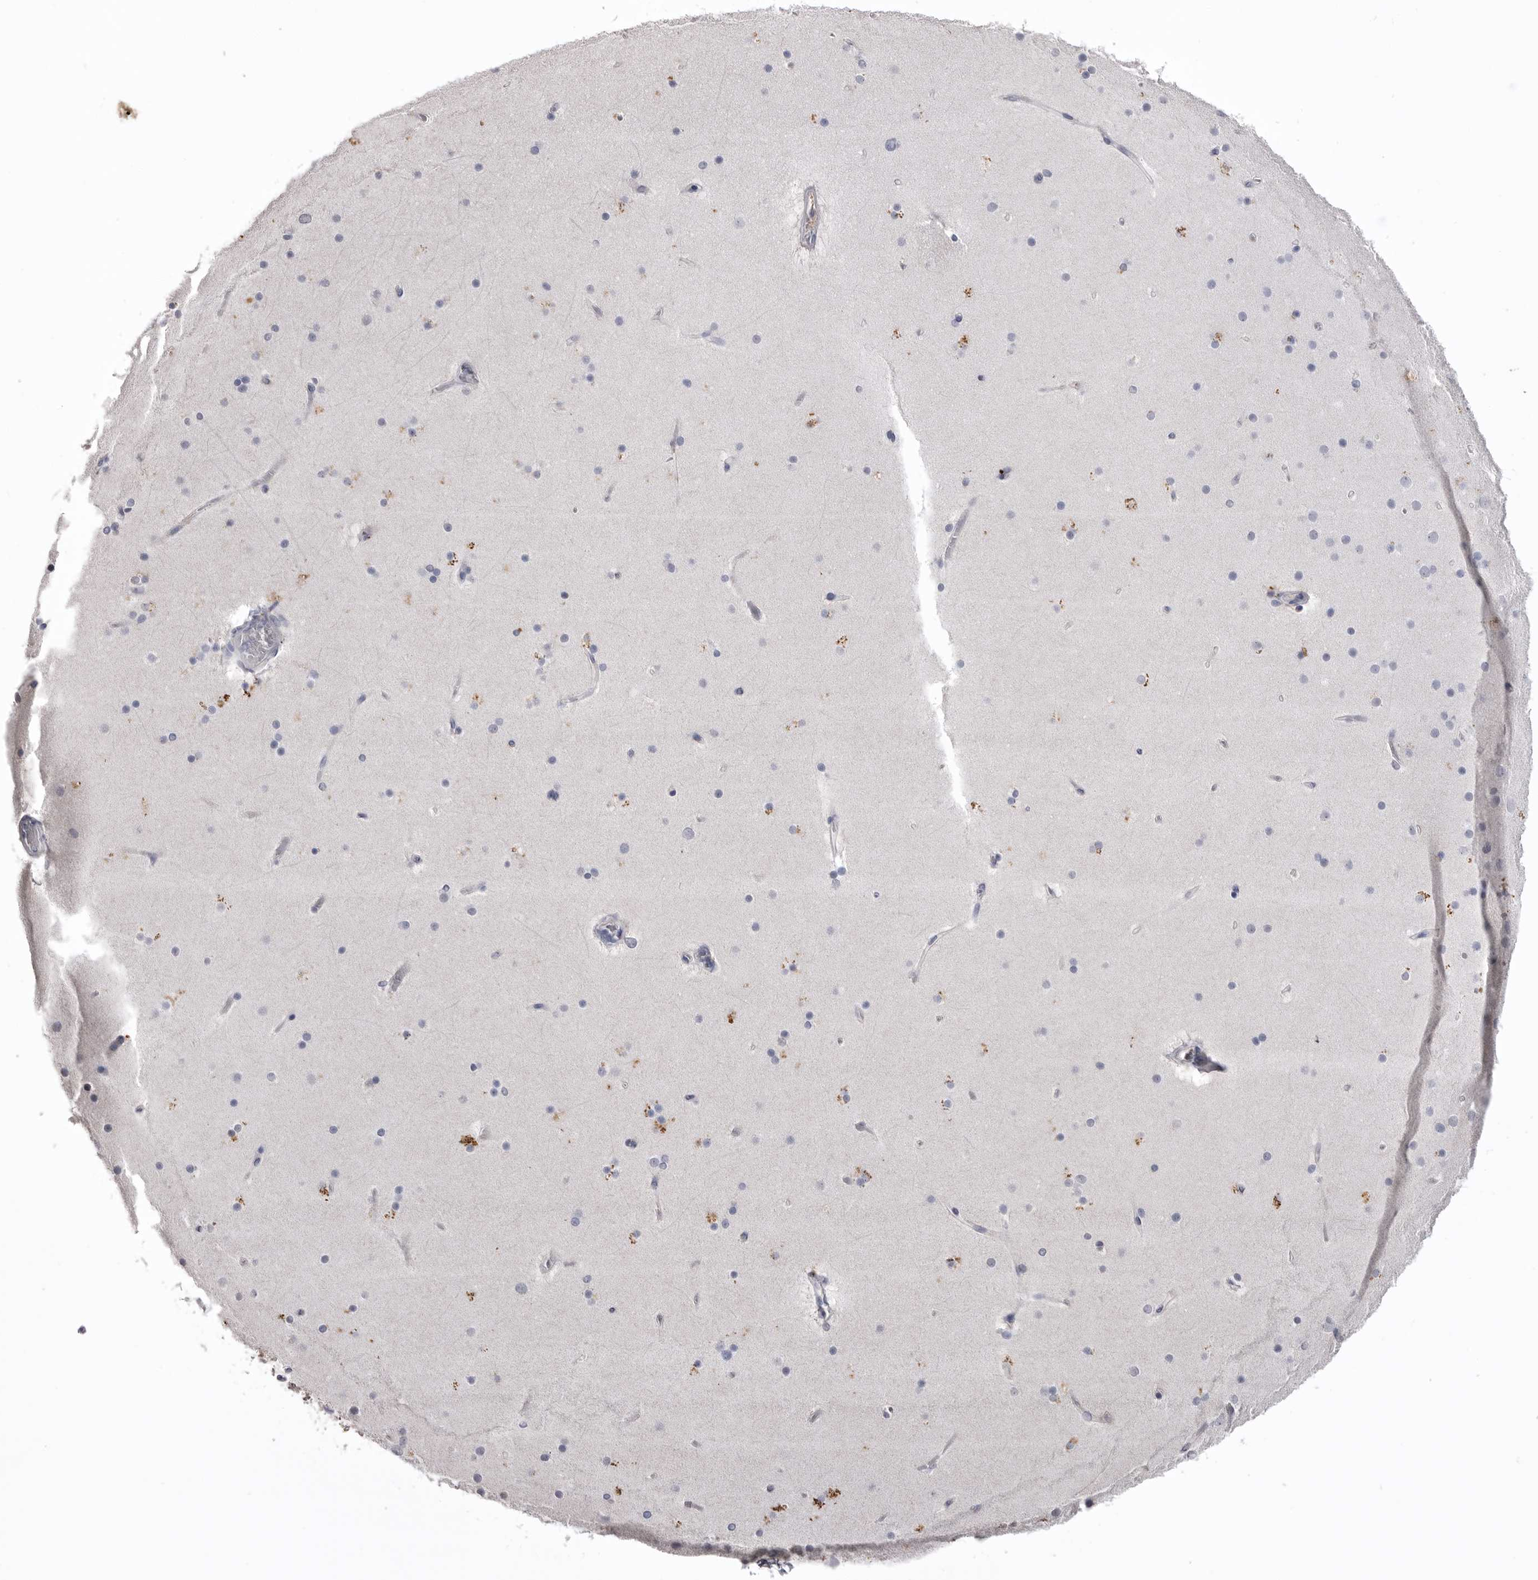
{"staining": {"intensity": "negative", "quantity": "none", "location": "none"}, "tissue": "cerebral cortex", "cell_type": "Endothelial cells", "image_type": "normal", "snomed": [{"axis": "morphology", "description": "Normal tissue, NOS"}, {"axis": "topography", "description": "Cerebral cortex"}], "caption": "IHC image of benign cerebral cortex: cerebral cortex stained with DAB (3,3'-diaminobenzidine) shows no significant protein staining in endothelial cells. (Brightfield microscopy of DAB (3,3'-diaminobenzidine) immunohistochemistry (IHC) at high magnification).", "gene": "AHSG", "patient": {"sex": "male", "age": 57}}